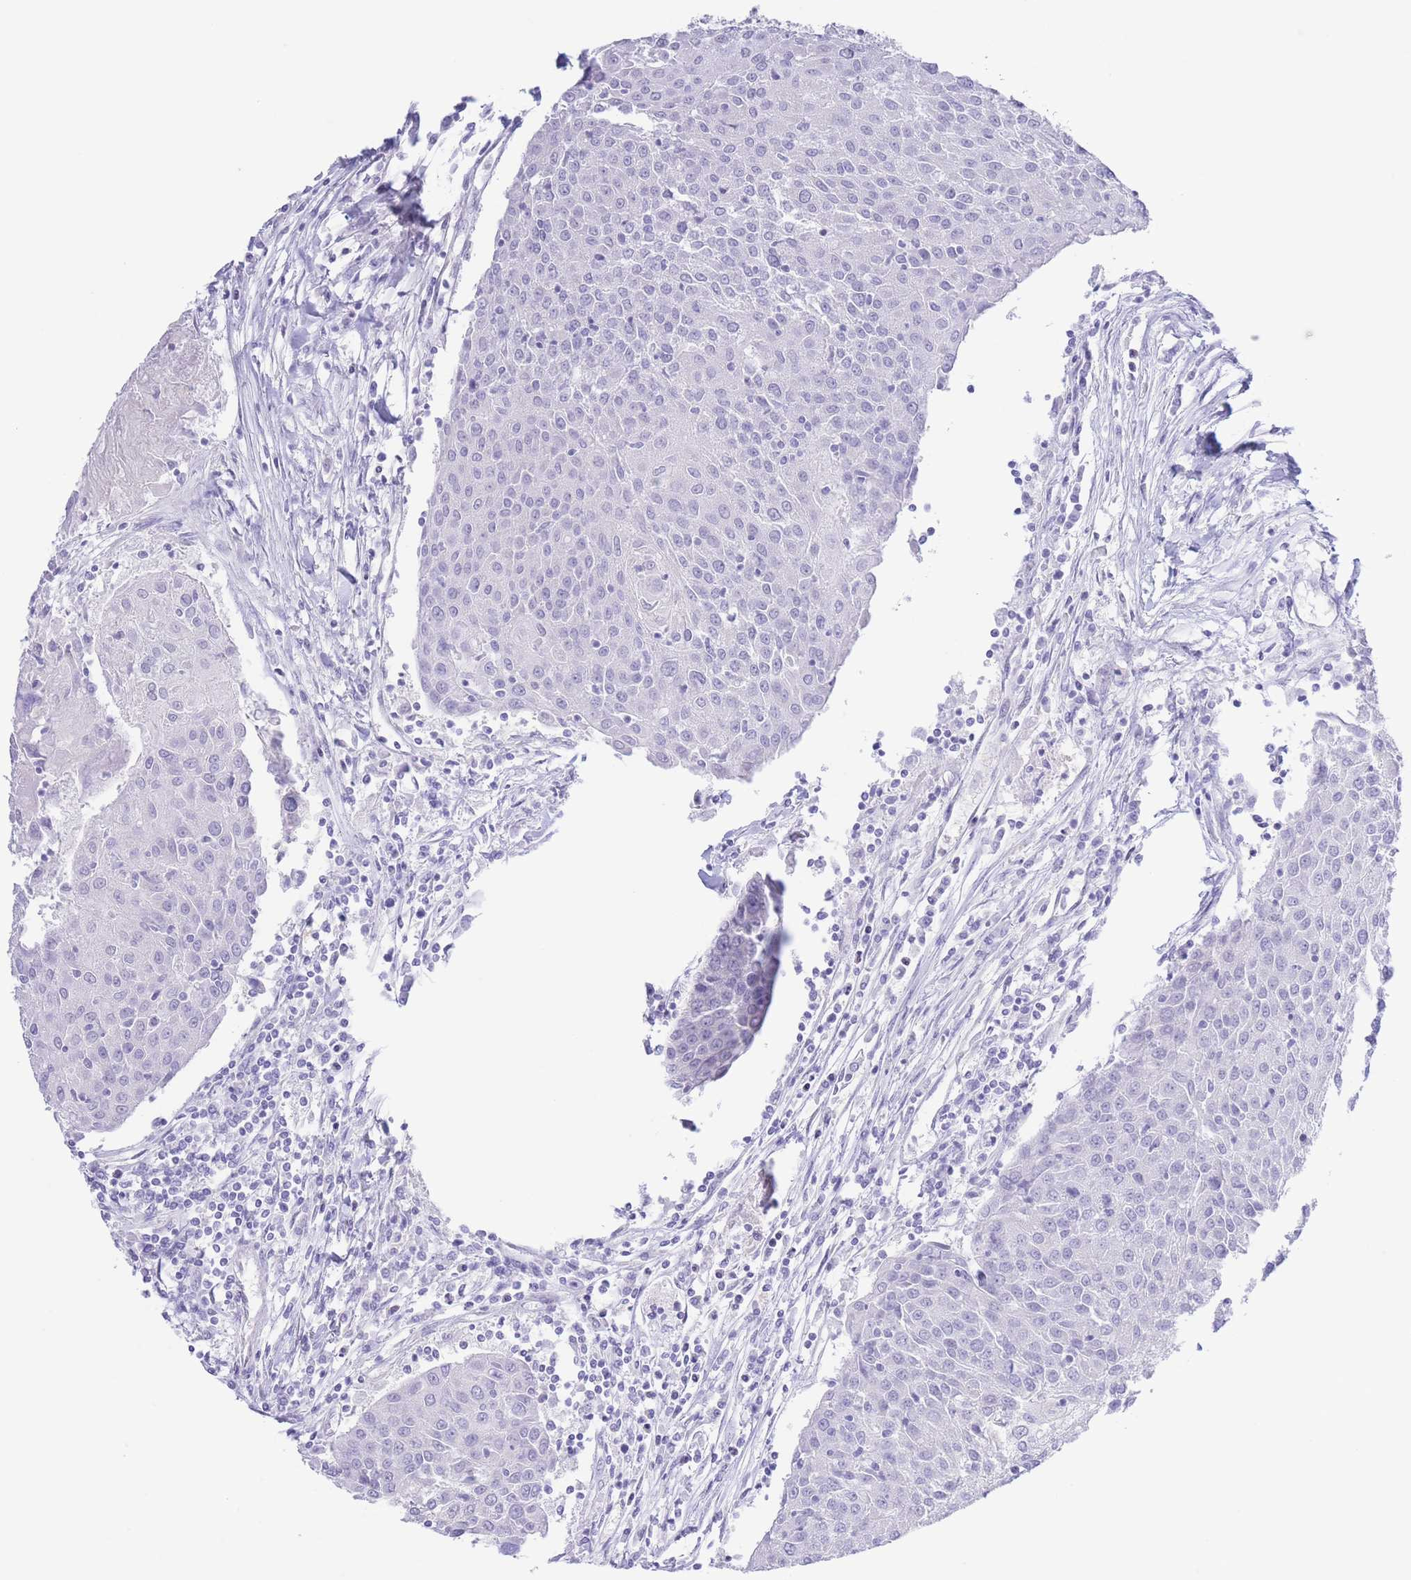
{"staining": {"intensity": "negative", "quantity": "none", "location": "none"}, "tissue": "urothelial cancer", "cell_type": "Tumor cells", "image_type": "cancer", "snomed": [{"axis": "morphology", "description": "Urothelial carcinoma, High grade"}, {"axis": "topography", "description": "Urinary bladder"}], "caption": "Immunohistochemical staining of urothelial carcinoma (high-grade) shows no significant positivity in tumor cells. Nuclei are stained in blue.", "gene": "PKLR", "patient": {"sex": "female", "age": 85}}